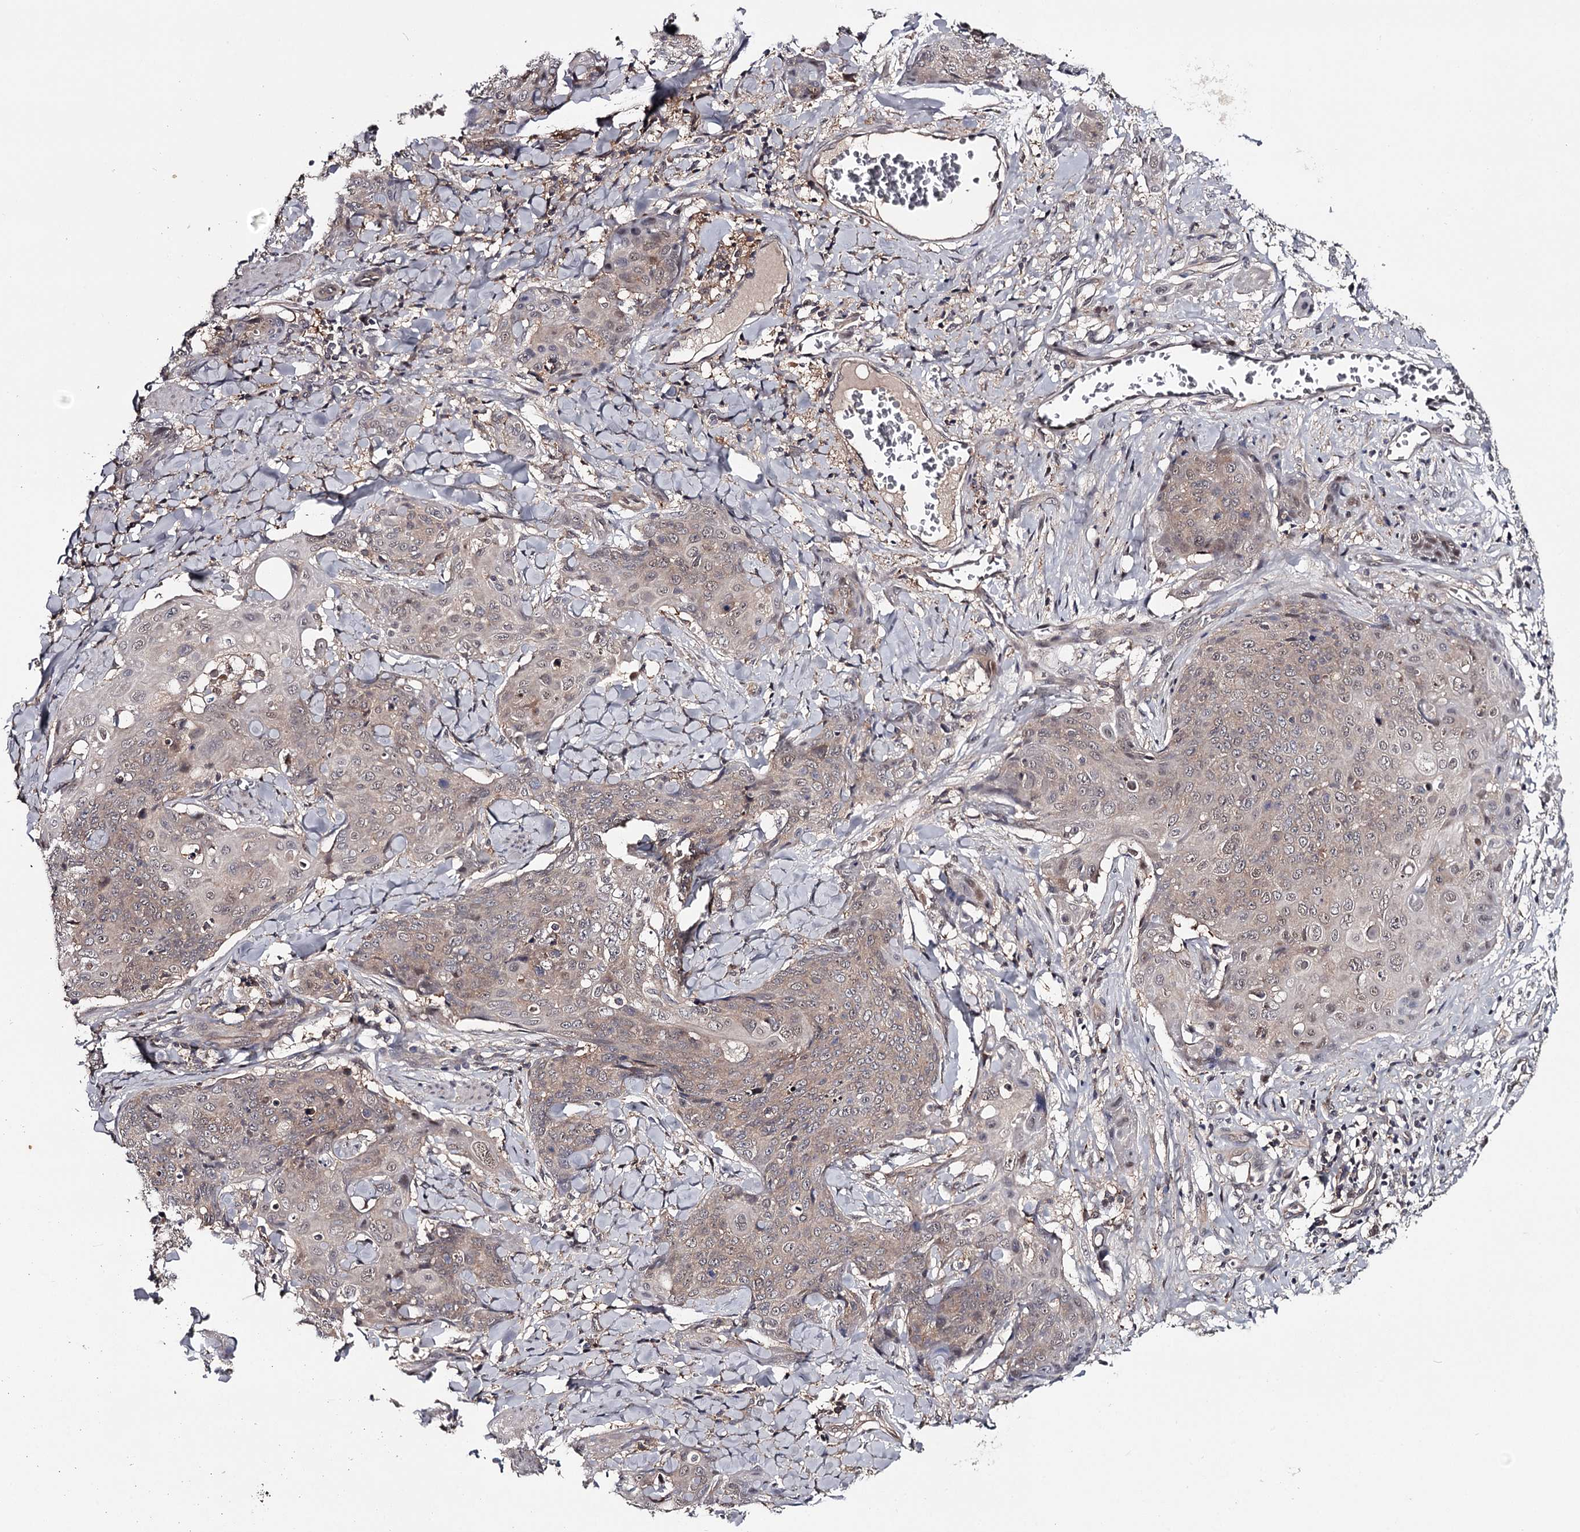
{"staining": {"intensity": "weak", "quantity": "<25%", "location": "cytoplasmic/membranous,nuclear"}, "tissue": "skin cancer", "cell_type": "Tumor cells", "image_type": "cancer", "snomed": [{"axis": "morphology", "description": "Squamous cell carcinoma, NOS"}, {"axis": "topography", "description": "Skin"}, {"axis": "topography", "description": "Vulva"}], "caption": "Immunohistochemical staining of human skin cancer reveals no significant staining in tumor cells.", "gene": "GTSF1", "patient": {"sex": "female", "age": 85}}